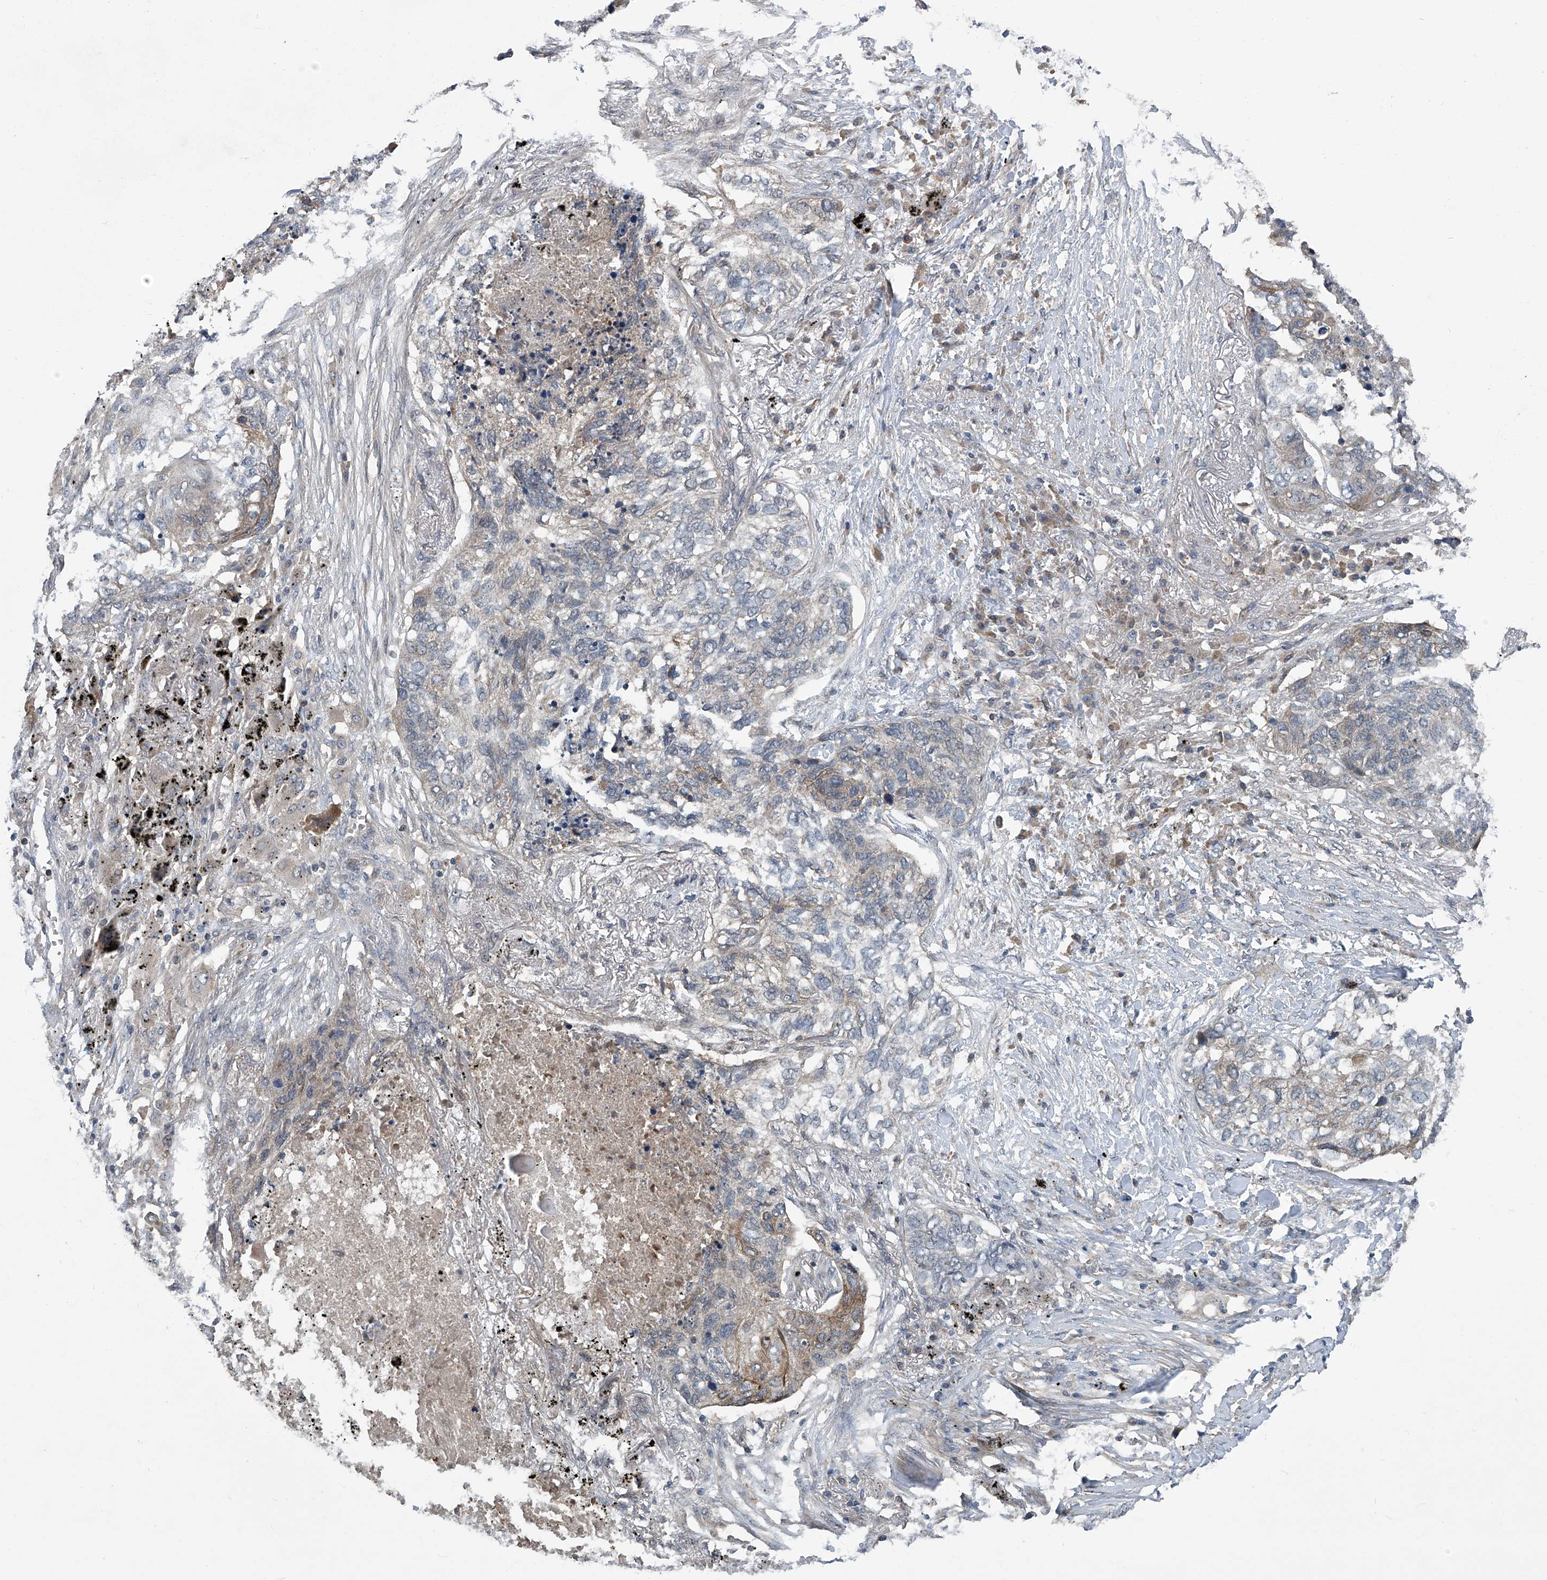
{"staining": {"intensity": "weak", "quantity": "<25%", "location": "cytoplasmic/membranous"}, "tissue": "lung cancer", "cell_type": "Tumor cells", "image_type": "cancer", "snomed": [{"axis": "morphology", "description": "Squamous cell carcinoma, NOS"}, {"axis": "topography", "description": "Lung"}], "caption": "Immunohistochemical staining of human squamous cell carcinoma (lung) reveals no significant expression in tumor cells.", "gene": "ANKRD34A", "patient": {"sex": "female", "age": 63}}